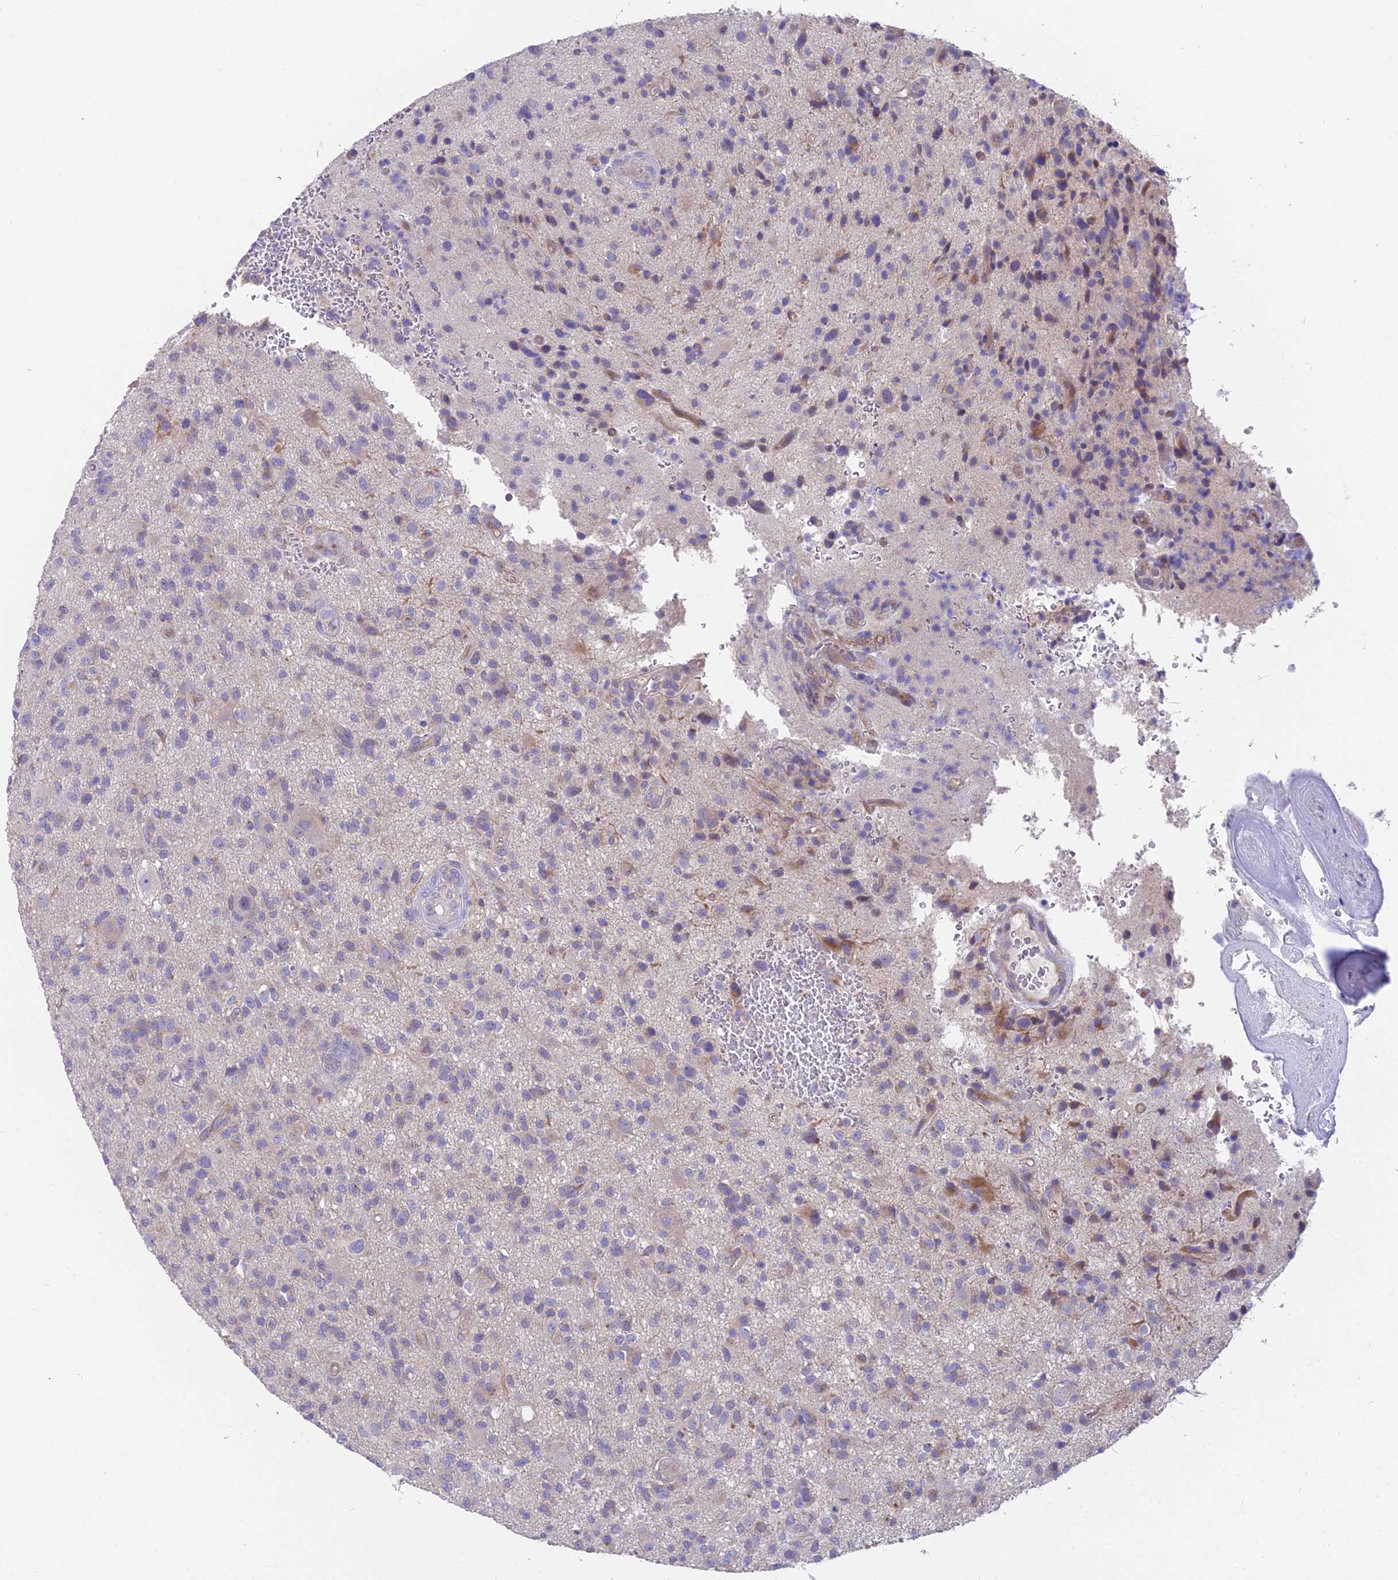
{"staining": {"intensity": "negative", "quantity": "none", "location": "none"}, "tissue": "glioma", "cell_type": "Tumor cells", "image_type": "cancer", "snomed": [{"axis": "morphology", "description": "Glioma, malignant, High grade"}, {"axis": "topography", "description": "Brain"}], "caption": "Immunohistochemistry (IHC) image of neoplastic tissue: malignant high-grade glioma stained with DAB demonstrates no significant protein positivity in tumor cells. (DAB immunohistochemistry (IHC), high magnification).", "gene": "FAM168B", "patient": {"sex": "male", "age": 47}}